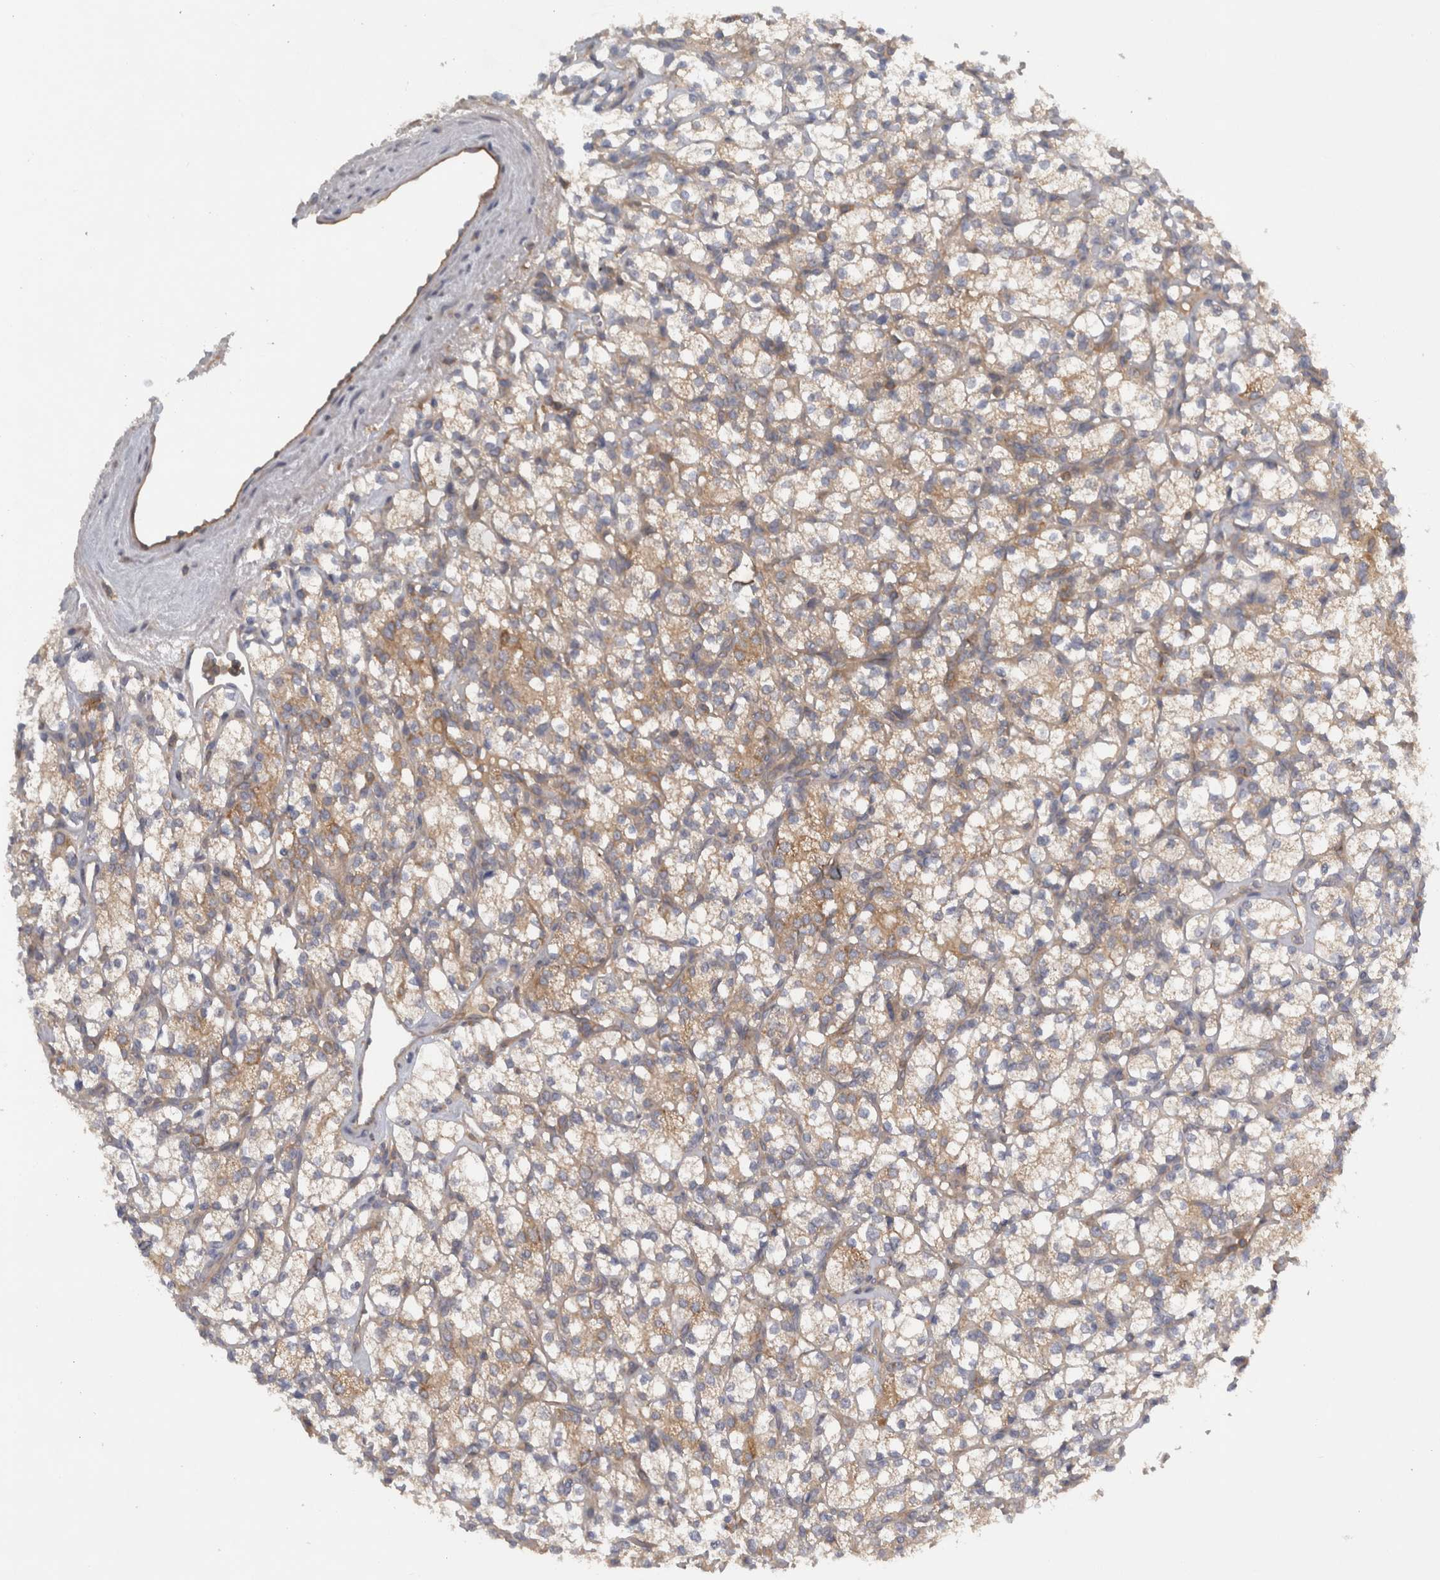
{"staining": {"intensity": "weak", "quantity": ">75%", "location": "cytoplasmic/membranous"}, "tissue": "renal cancer", "cell_type": "Tumor cells", "image_type": "cancer", "snomed": [{"axis": "morphology", "description": "Adenocarcinoma, NOS"}, {"axis": "topography", "description": "Kidney"}], "caption": "Renal cancer stained with a brown dye displays weak cytoplasmic/membranous positive positivity in approximately >75% of tumor cells.", "gene": "SCARA5", "patient": {"sex": "male", "age": 77}}